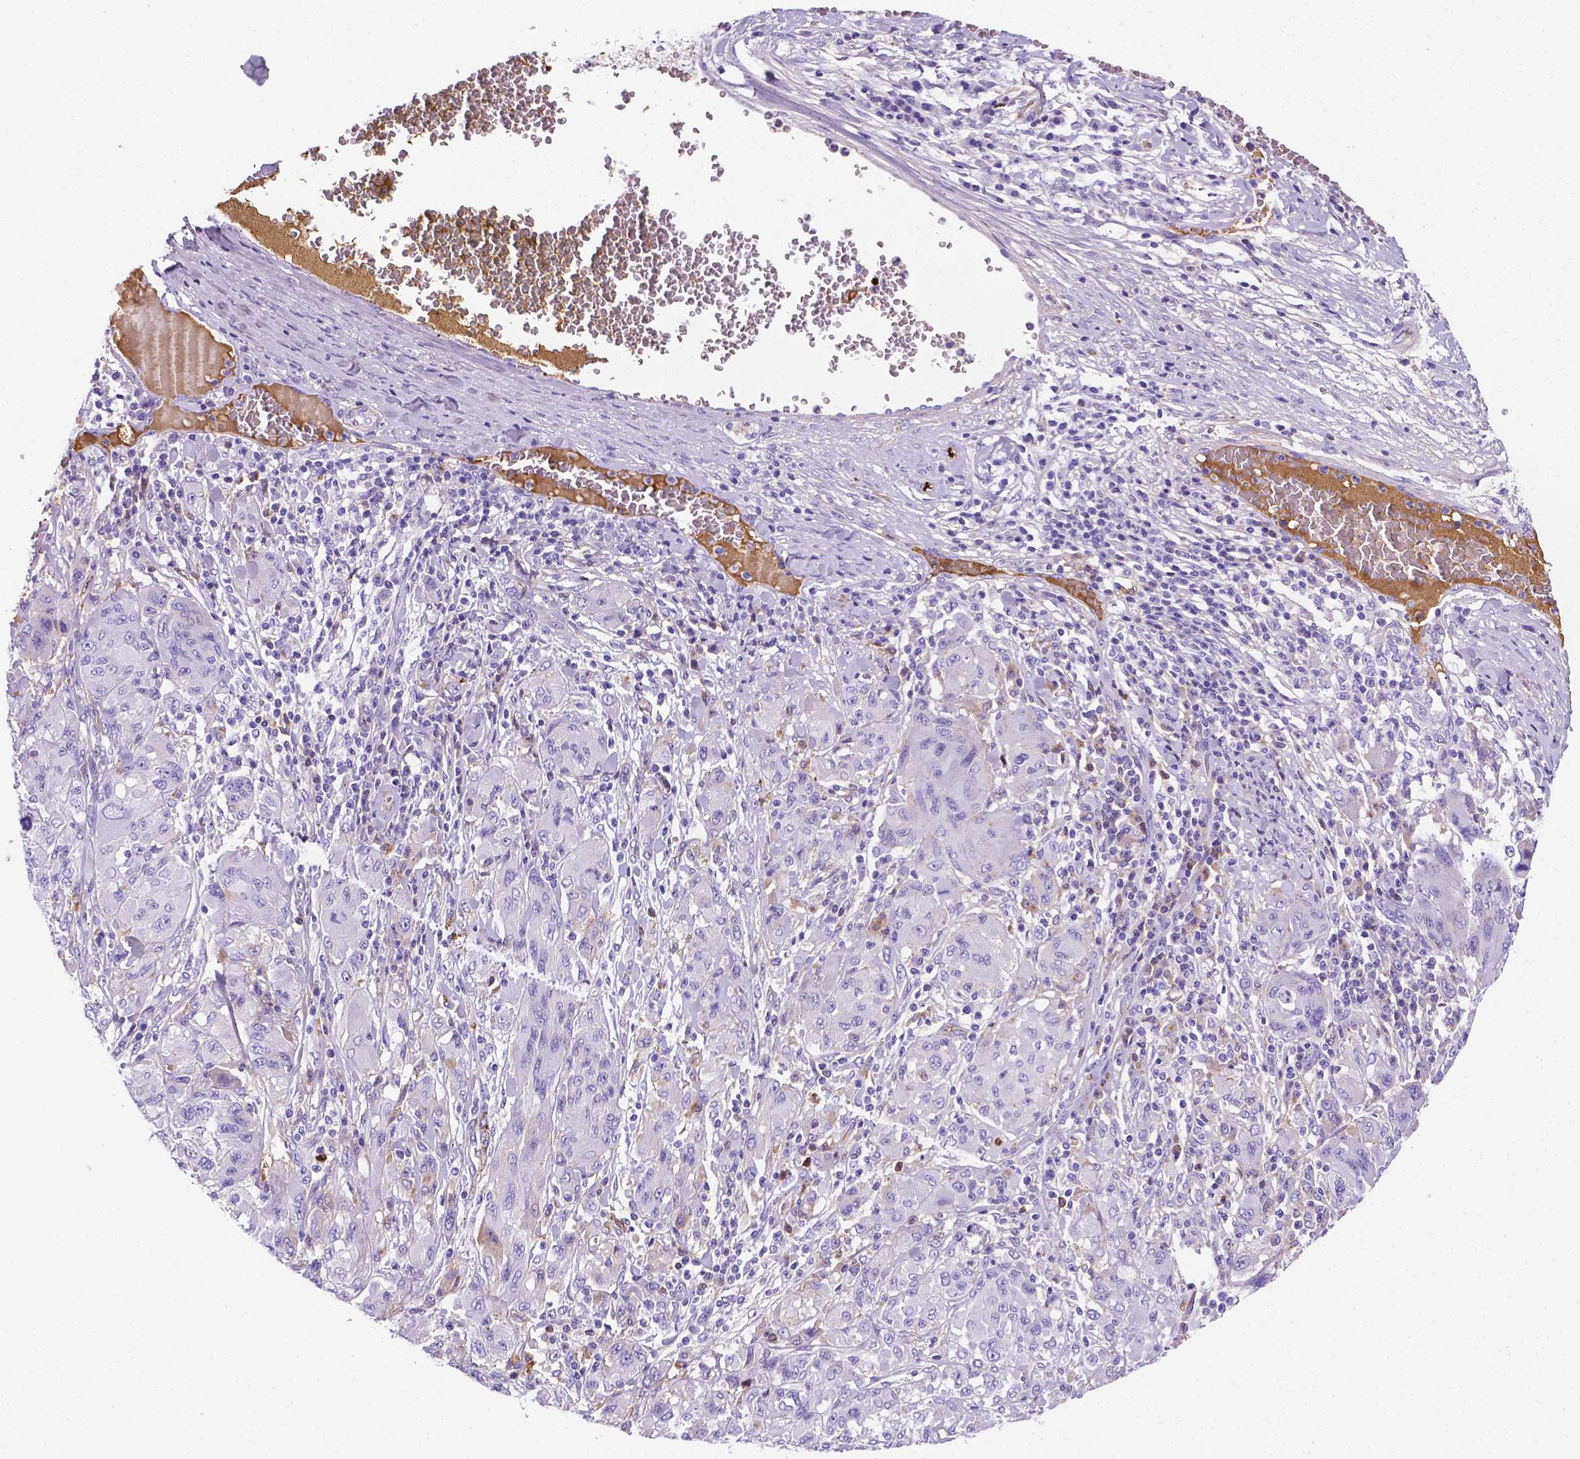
{"staining": {"intensity": "moderate", "quantity": "<25%", "location": "cytoplasmic/membranous"}, "tissue": "melanoma", "cell_type": "Tumor cells", "image_type": "cancer", "snomed": [{"axis": "morphology", "description": "Malignant melanoma, NOS"}, {"axis": "topography", "description": "Skin"}], "caption": "Protein expression analysis of human malignant melanoma reveals moderate cytoplasmic/membranous positivity in about <25% of tumor cells.", "gene": "APOE", "patient": {"sex": "female", "age": 91}}